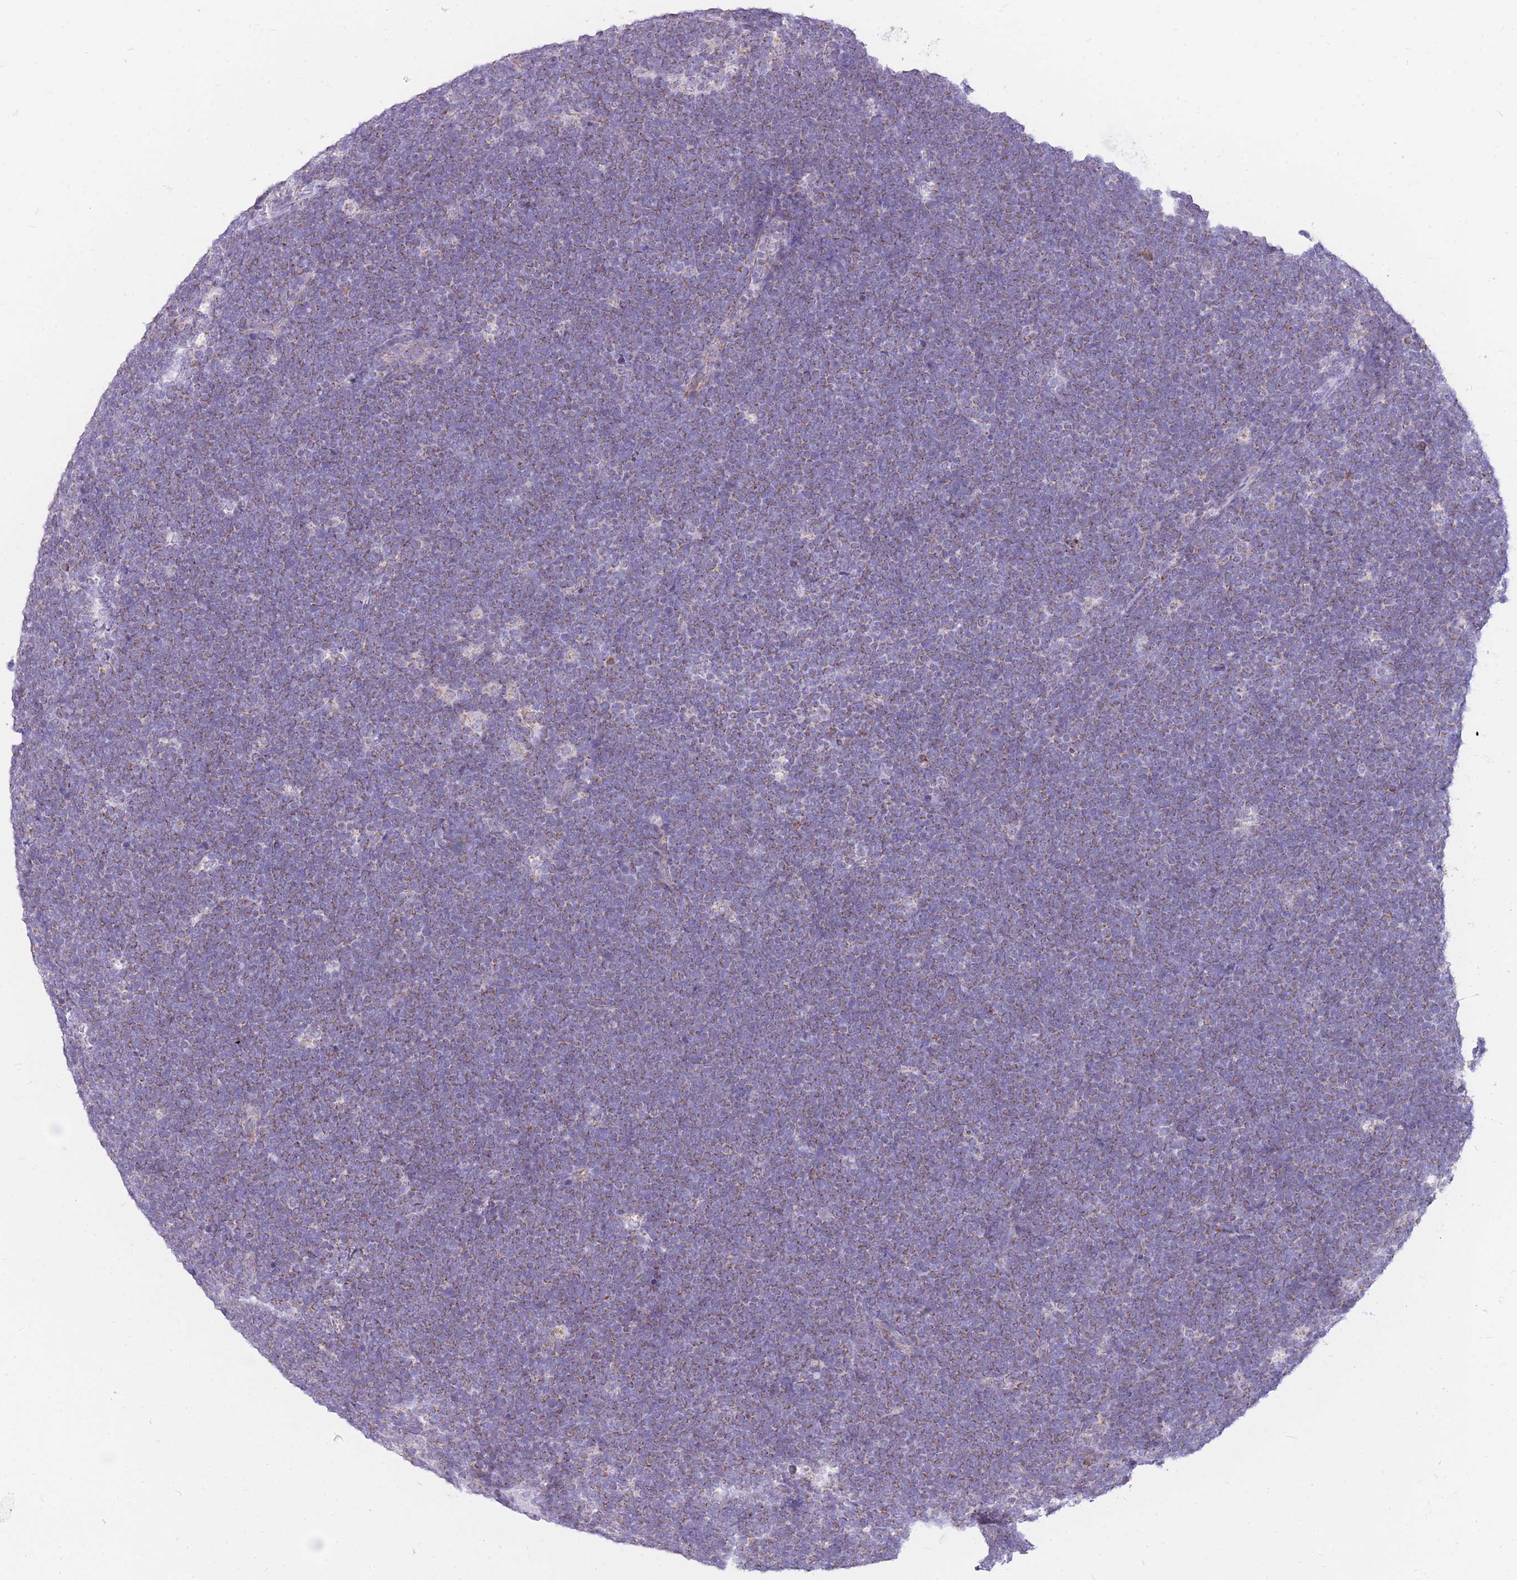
{"staining": {"intensity": "weak", "quantity": "25%-75%", "location": "cytoplasmic/membranous"}, "tissue": "lymphoma", "cell_type": "Tumor cells", "image_type": "cancer", "snomed": [{"axis": "morphology", "description": "Malignant lymphoma, non-Hodgkin's type, High grade"}, {"axis": "topography", "description": "Lymph node"}], "caption": "IHC micrograph of neoplastic tissue: human lymphoma stained using immunohistochemistry shows low levels of weak protein expression localized specifically in the cytoplasmic/membranous of tumor cells, appearing as a cytoplasmic/membranous brown color.", "gene": "PCSK1", "patient": {"sex": "male", "age": 13}}